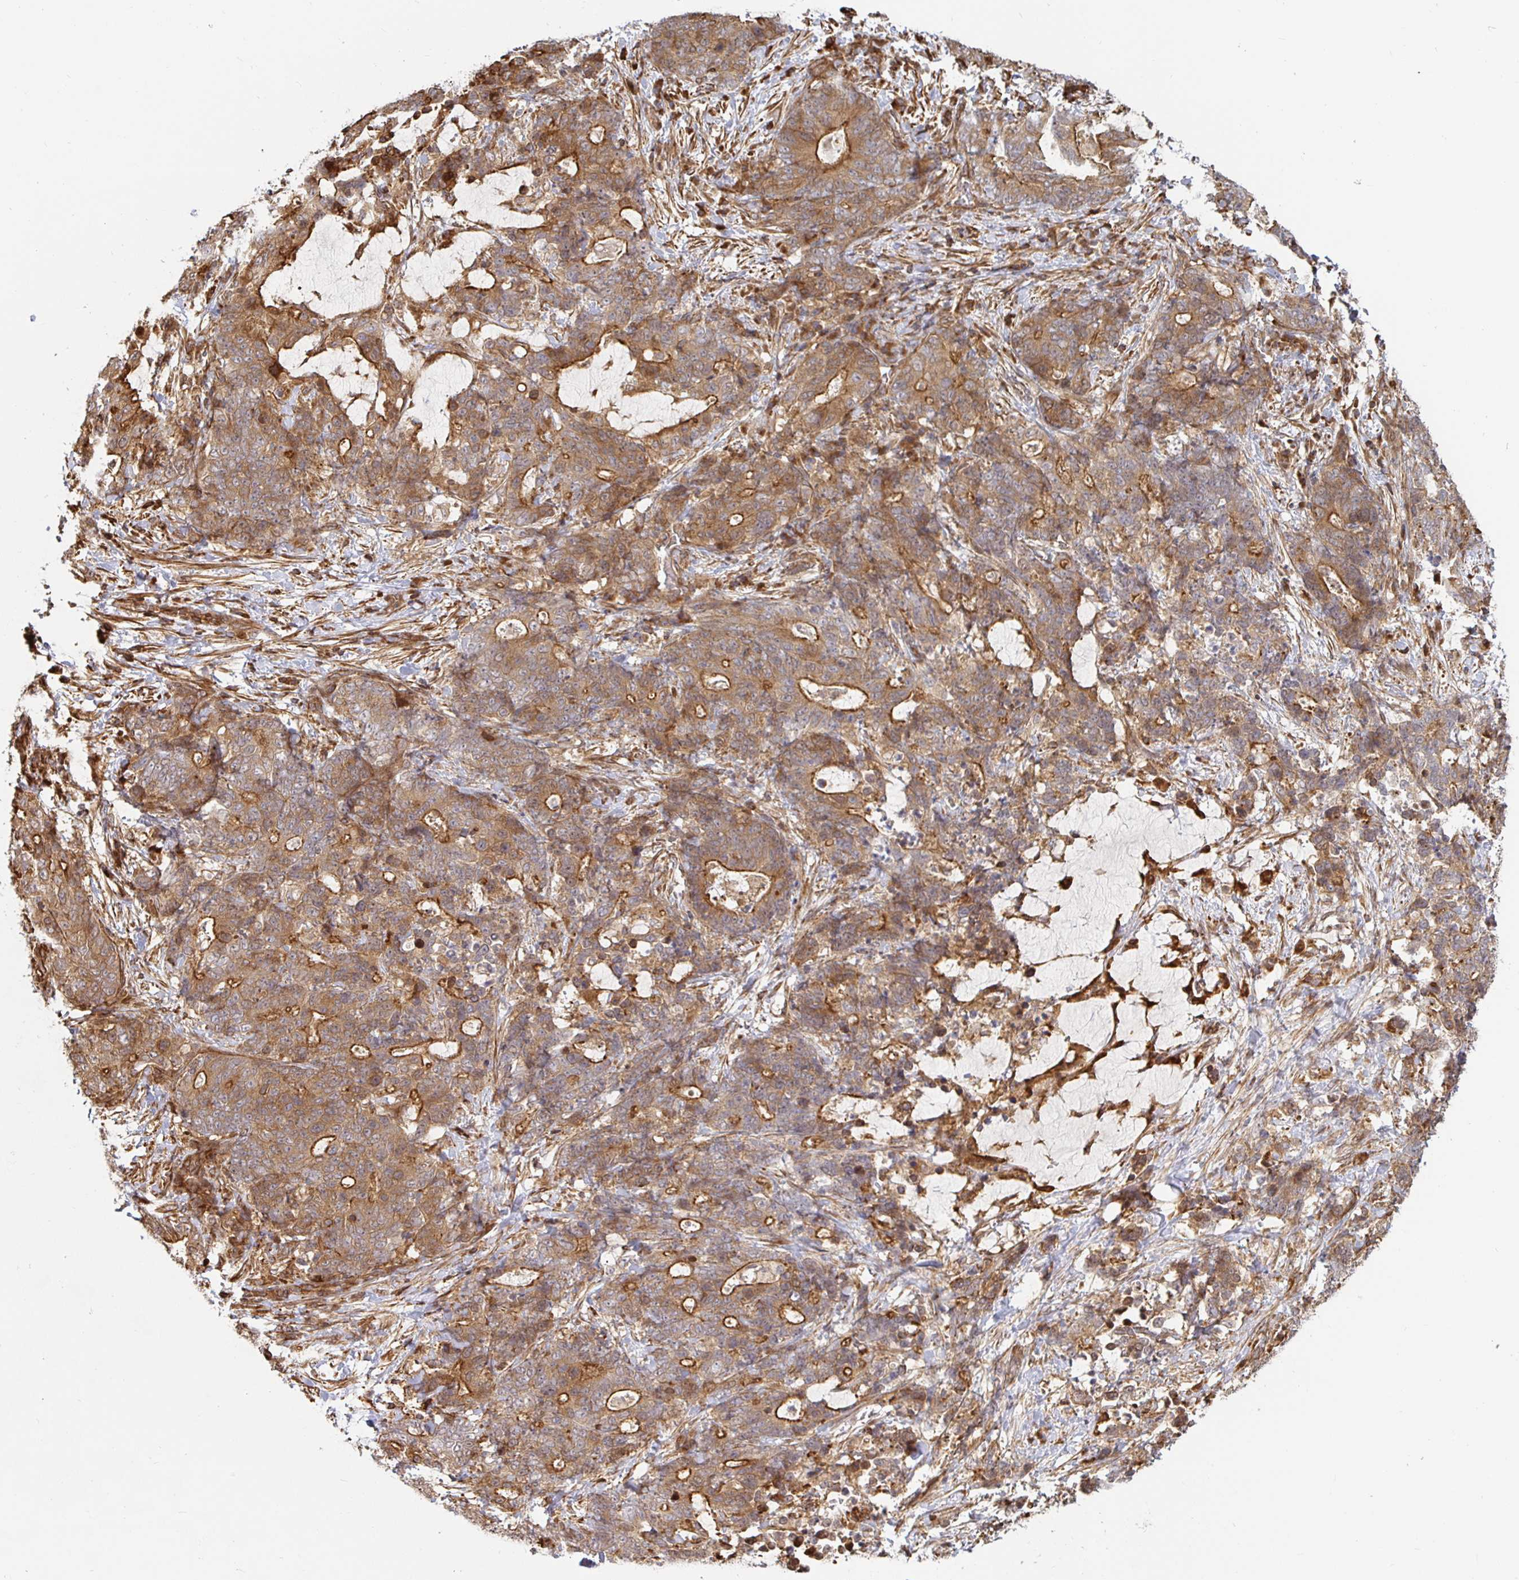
{"staining": {"intensity": "moderate", "quantity": ">75%", "location": "cytoplasmic/membranous"}, "tissue": "stomach cancer", "cell_type": "Tumor cells", "image_type": "cancer", "snomed": [{"axis": "morphology", "description": "Normal tissue, NOS"}, {"axis": "morphology", "description": "Adenocarcinoma, NOS"}, {"axis": "topography", "description": "Stomach"}], "caption": "Moderate cytoplasmic/membranous staining for a protein is present in approximately >75% of tumor cells of adenocarcinoma (stomach) using immunohistochemistry.", "gene": "STRAP", "patient": {"sex": "female", "age": 64}}